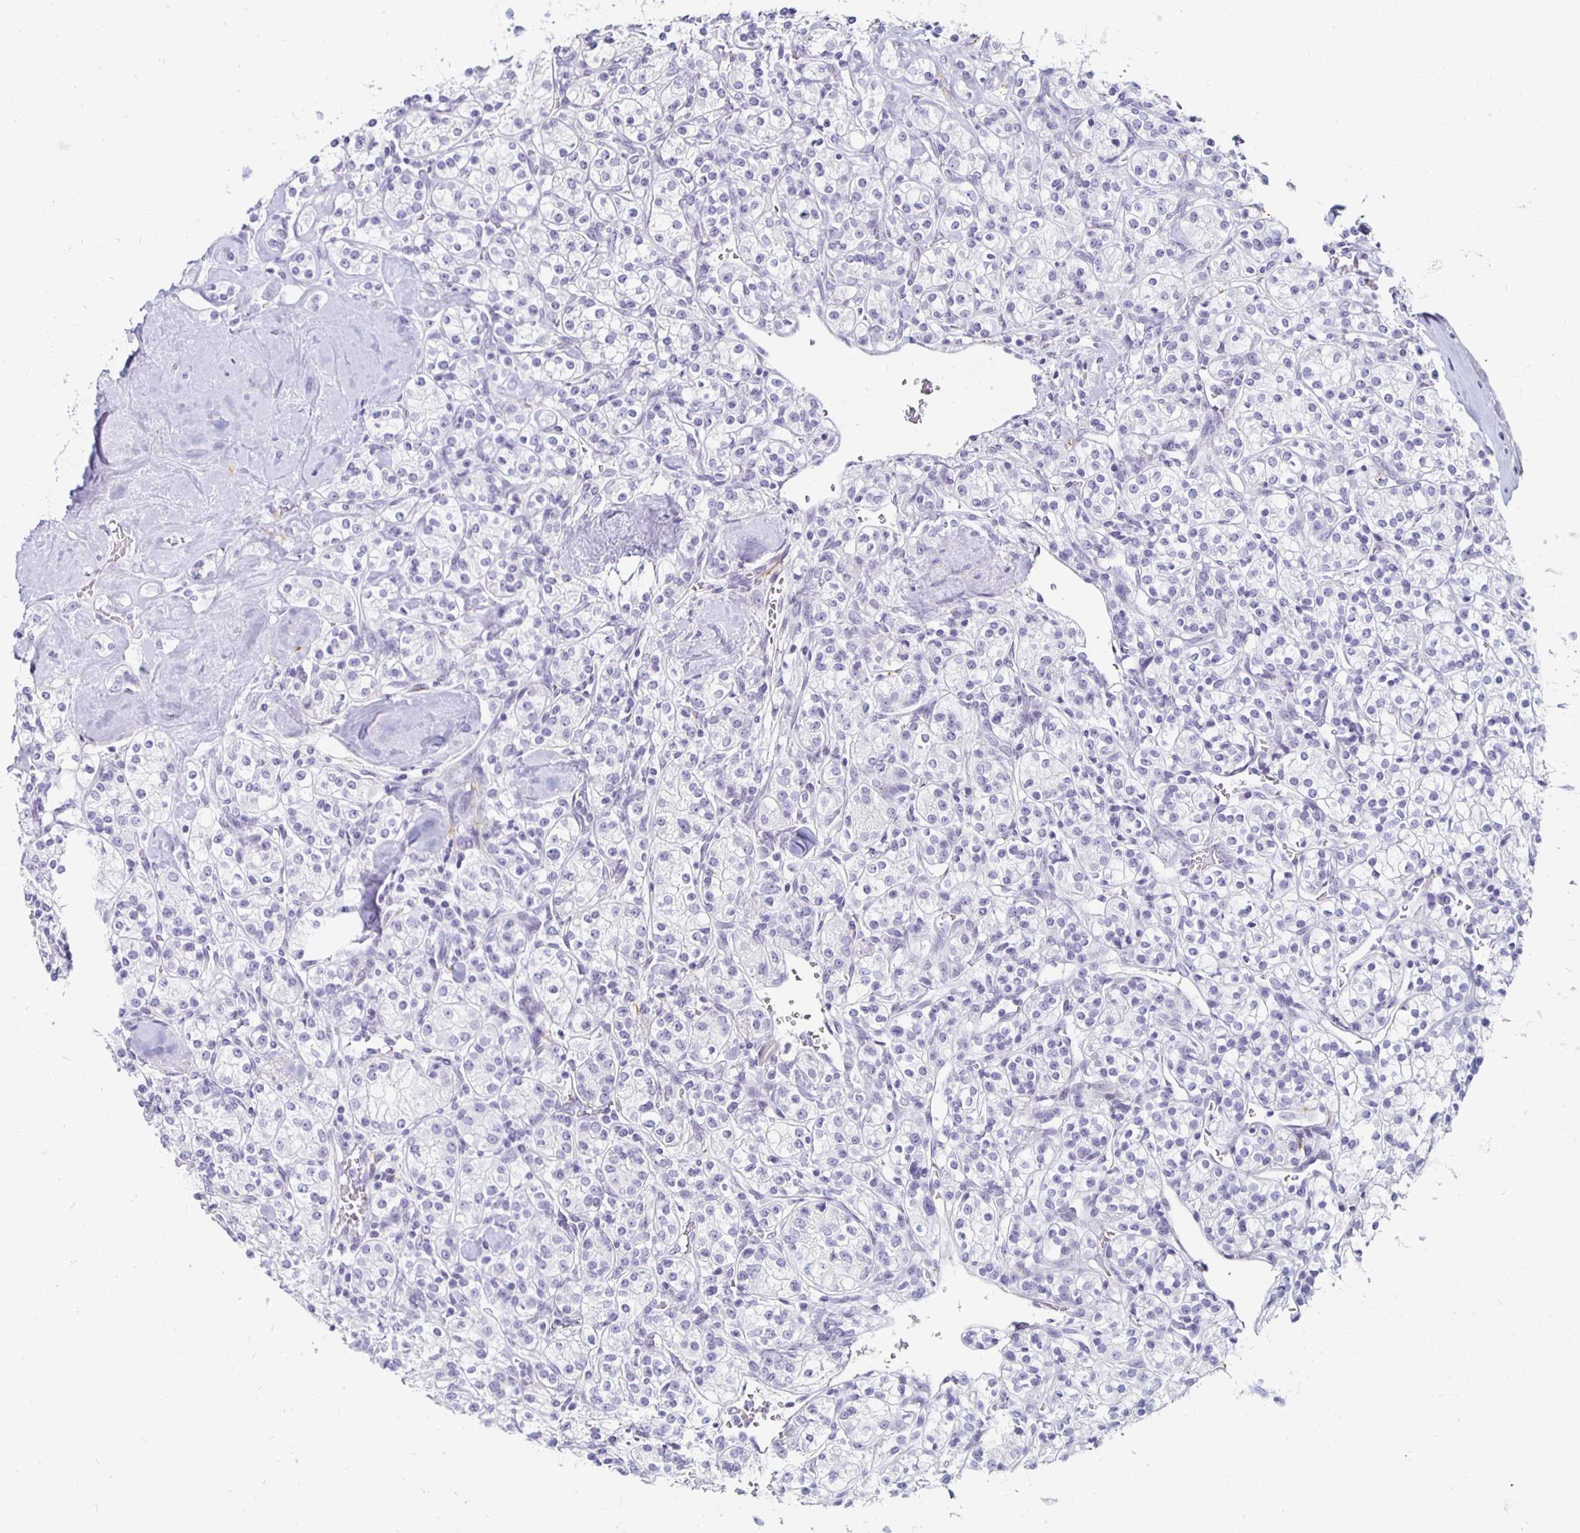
{"staining": {"intensity": "negative", "quantity": "none", "location": "none"}, "tissue": "renal cancer", "cell_type": "Tumor cells", "image_type": "cancer", "snomed": [{"axis": "morphology", "description": "Adenocarcinoma, NOS"}, {"axis": "topography", "description": "Kidney"}], "caption": "Renal cancer was stained to show a protein in brown. There is no significant staining in tumor cells. (Brightfield microscopy of DAB IHC at high magnification).", "gene": "KCNQ2", "patient": {"sex": "male", "age": 77}}